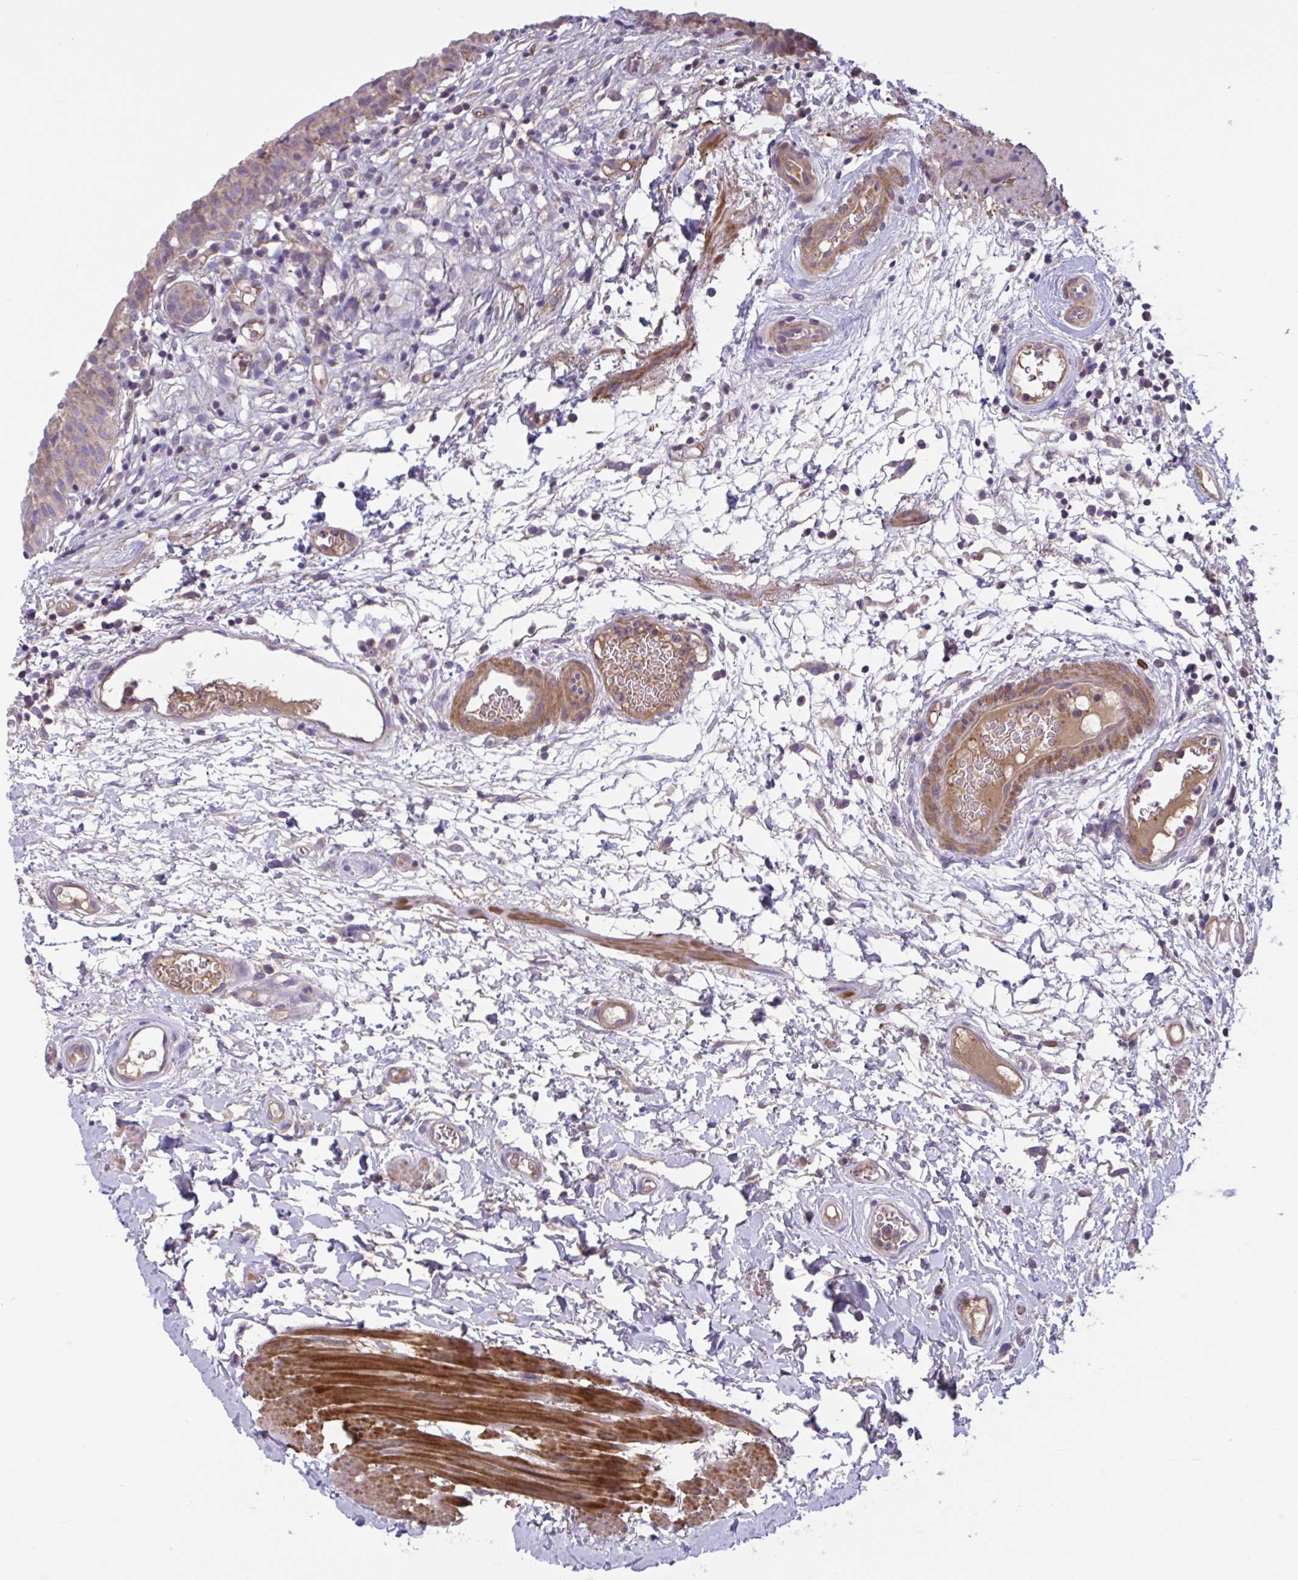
{"staining": {"intensity": "weak", "quantity": ">75%", "location": "cytoplasmic/membranous"}, "tissue": "urinary bladder", "cell_type": "Urothelial cells", "image_type": "normal", "snomed": [{"axis": "morphology", "description": "Normal tissue, NOS"}, {"axis": "morphology", "description": "Inflammation, NOS"}, {"axis": "topography", "description": "Urinary bladder"}], "caption": "Protein staining exhibits weak cytoplasmic/membranous staining in approximately >75% of urothelial cells in unremarkable urinary bladder.", "gene": "WNT9B", "patient": {"sex": "male", "age": 57}}